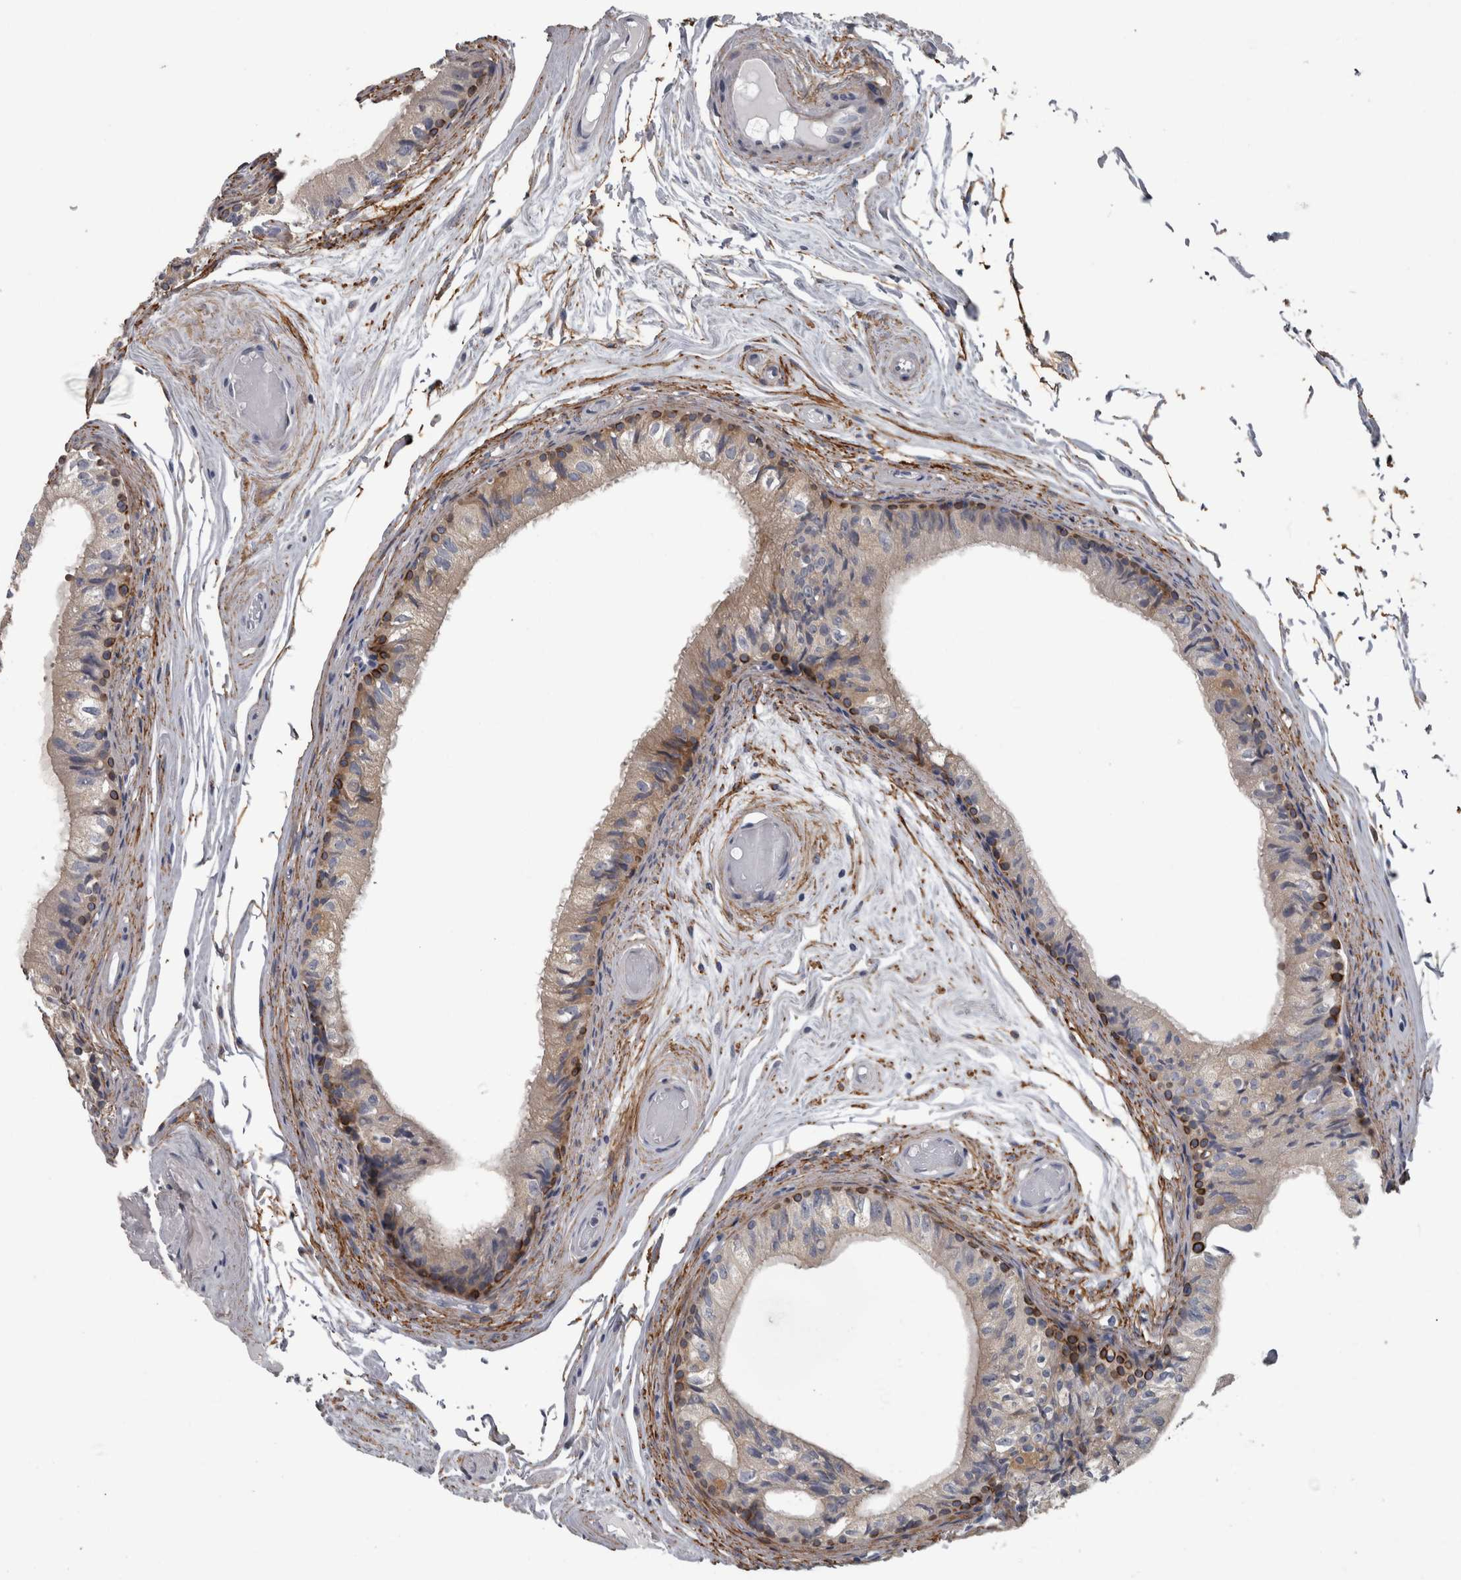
{"staining": {"intensity": "moderate", "quantity": "<25%", "location": "cytoplasmic/membranous"}, "tissue": "epididymis", "cell_type": "Glandular cells", "image_type": "normal", "snomed": [{"axis": "morphology", "description": "Normal tissue, NOS"}, {"axis": "topography", "description": "Epididymis"}], "caption": "Epididymis was stained to show a protein in brown. There is low levels of moderate cytoplasmic/membranous positivity in about <25% of glandular cells. (DAB IHC, brown staining for protein, blue staining for nuclei).", "gene": "EFEMP2", "patient": {"sex": "male", "age": 79}}